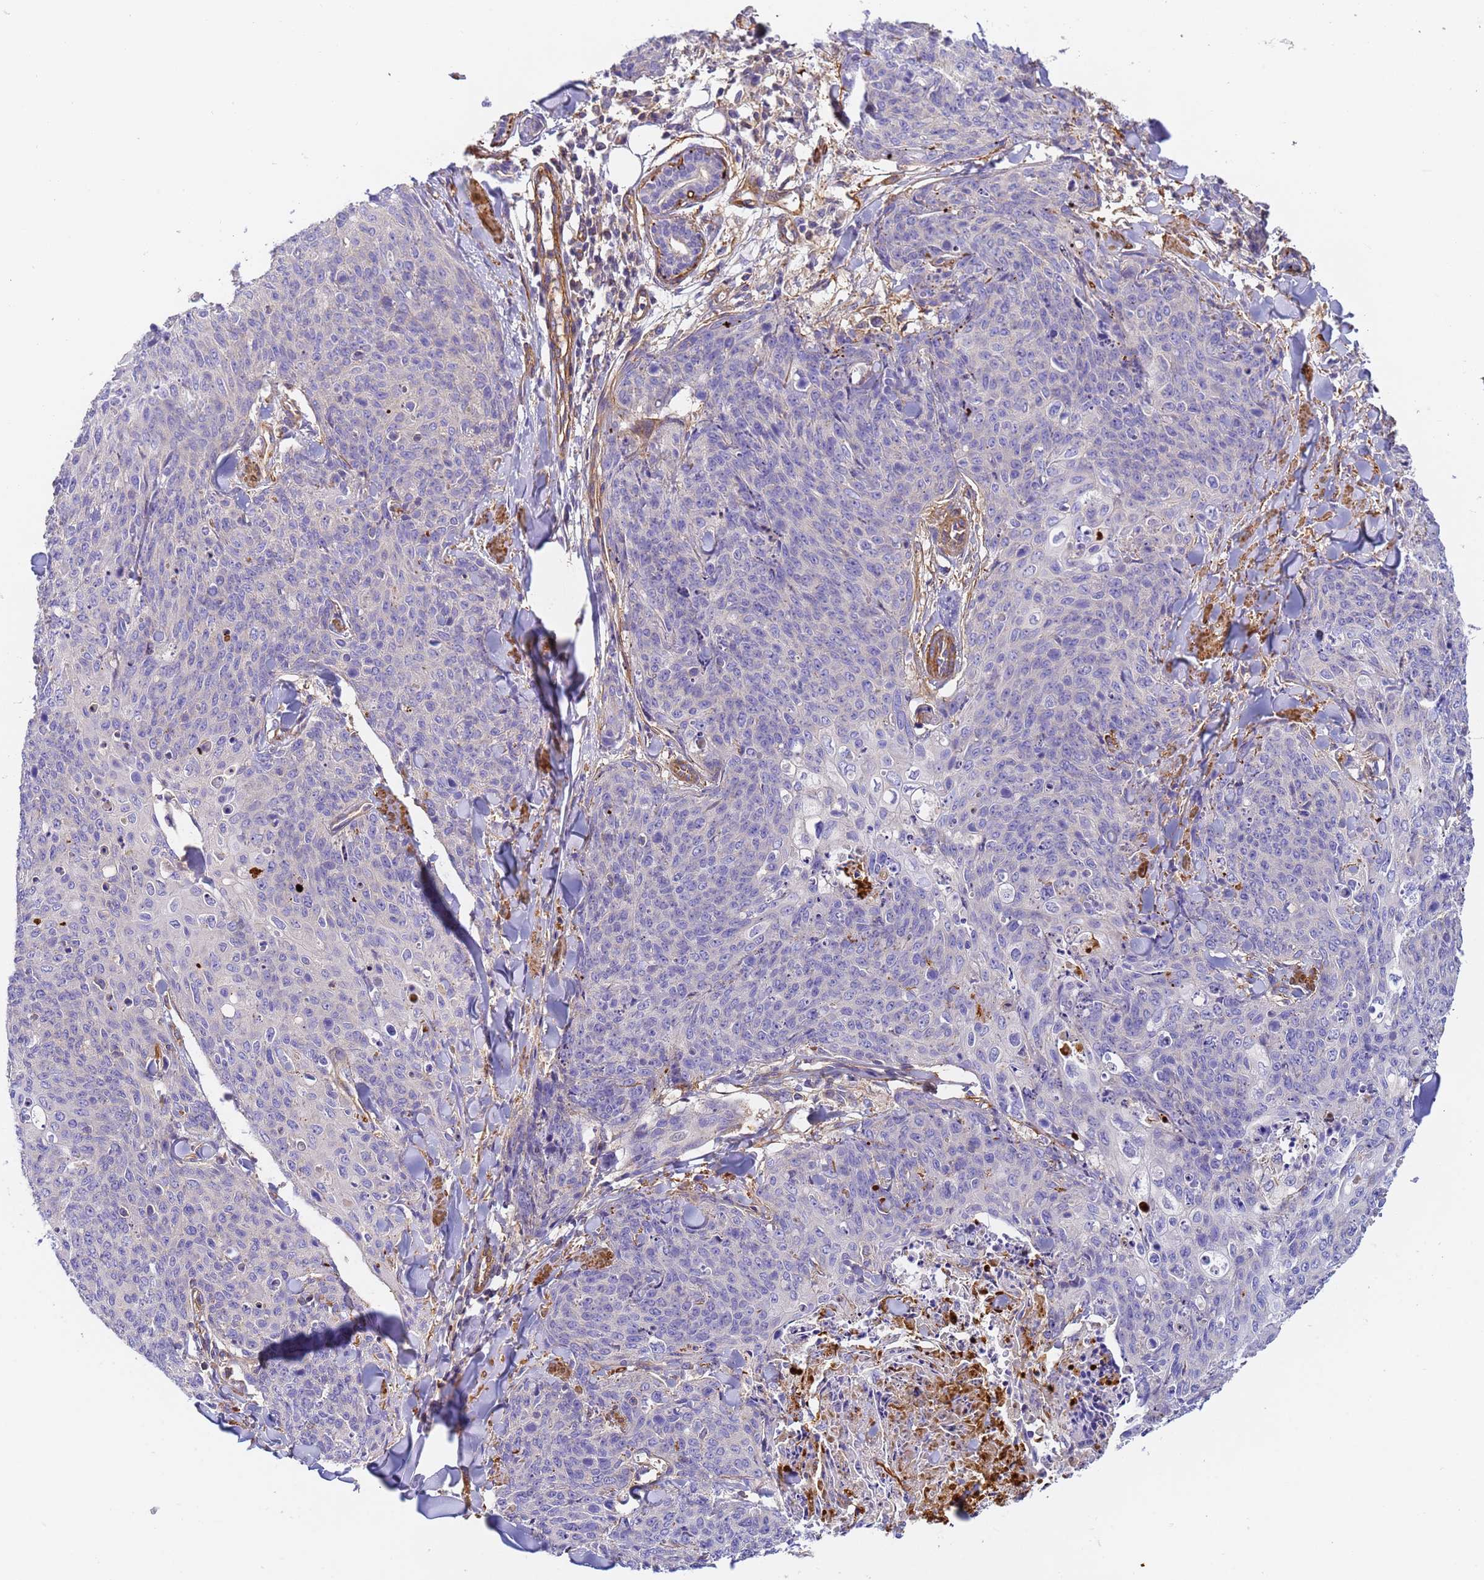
{"staining": {"intensity": "negative", "quantity": "none", "location": "none"}, "tissue": "skin cancer", "cell_type": "Tumor cells", "image_type": "cancer", "snomed": [{"axis": "morphology", "description": "Squamous cell carcinoma, NOS"}, {"axis": "topography", "description": "Skin"}, {"axis": "topography", "description": "Vulva"}], "caption": "This is an IHC image of skin cancer (squamous cell carcinoma). There is no positivity in tumor cells.", "gene": "MYL12A", "patient": {"sex": "female", "age": 85}}